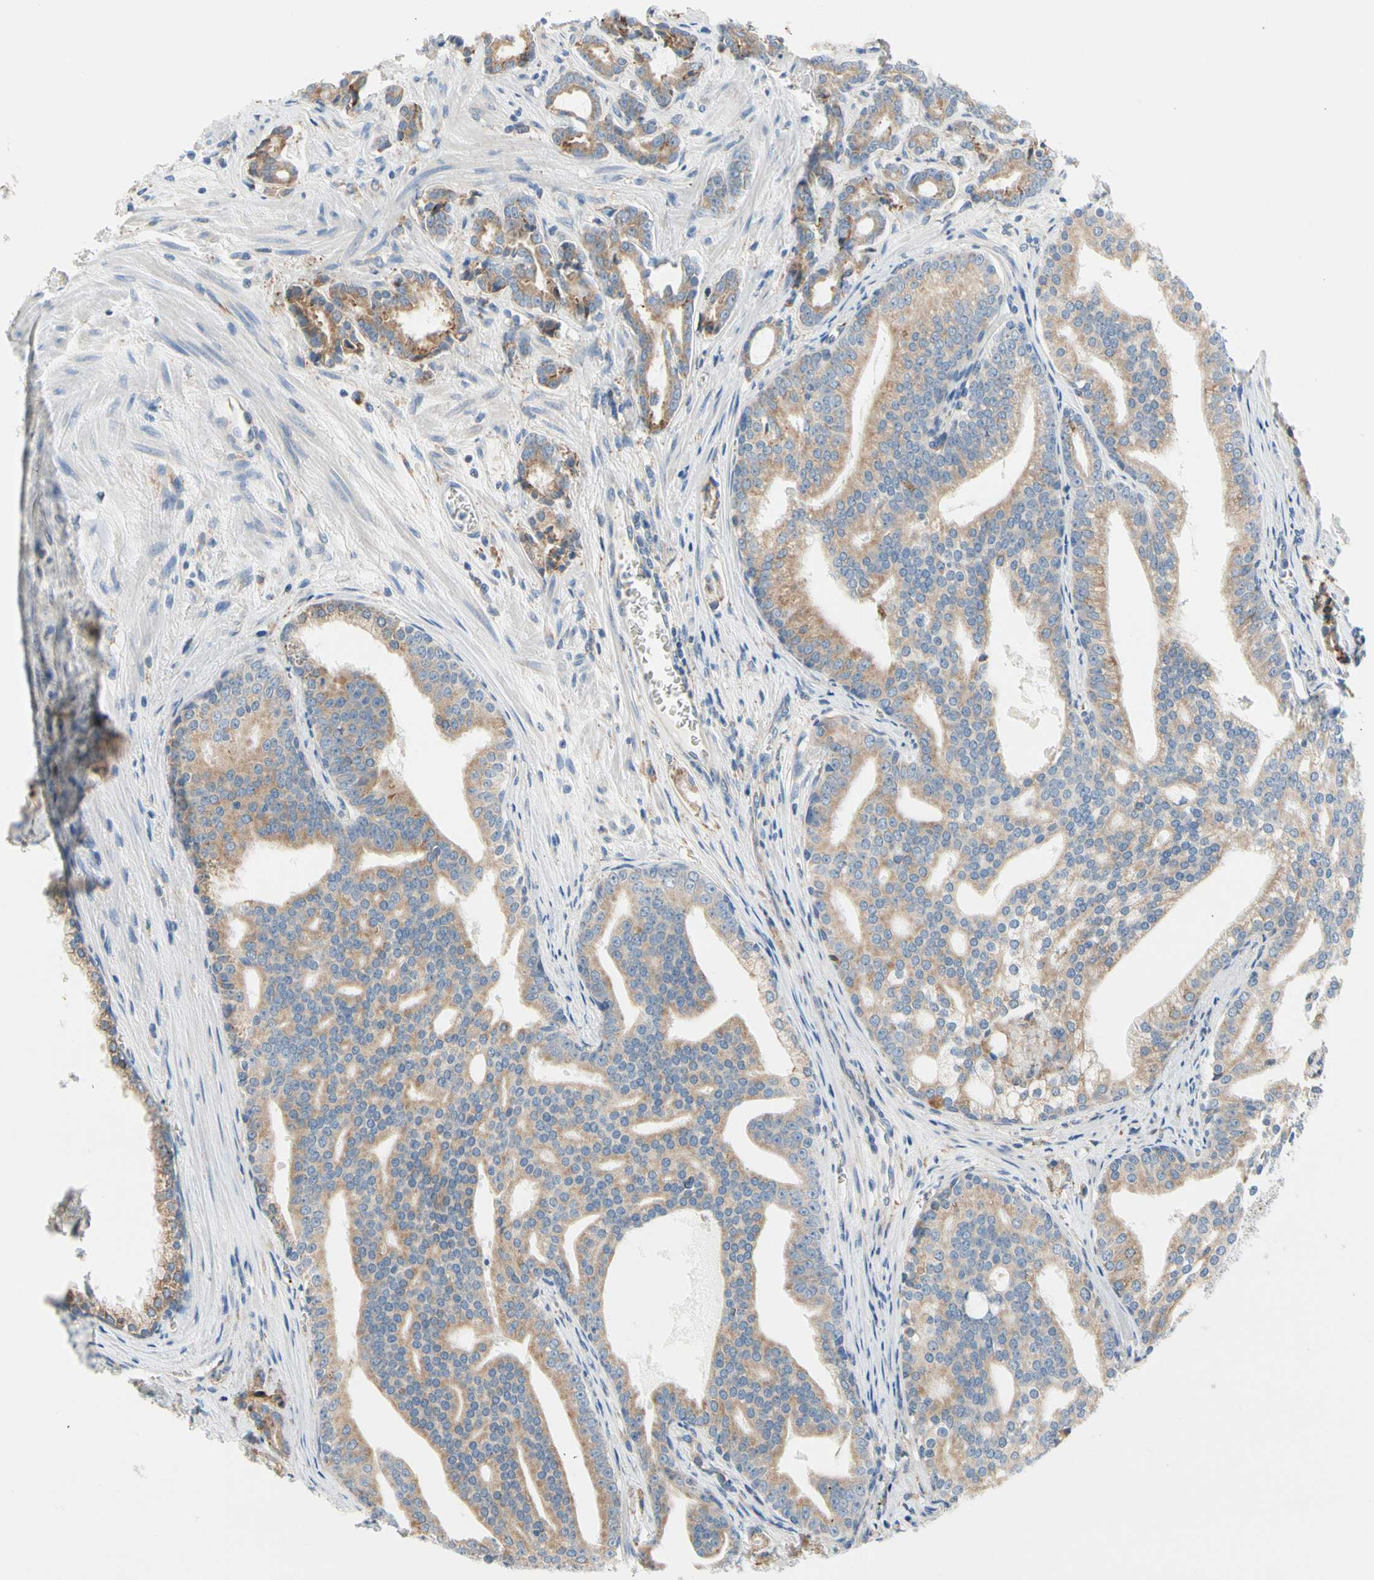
{"staining": {"intensity": "weak", "quantity": ">75%", "location": "cytoplasmic/membranous"}, "tissue": "prostate cancer", "cell_type": "Tumor cells", "image_type": "cancer", "snomed": [{"axis": "morphology", "description": "Adenocarcinoma, Low grade"}, {"axis": "topography", "description": "Prostate"}], "caption": "Immunohistochemical staining of human prostate low-grade adenocarcinoma shows weak cytoplasmic/membranous protein staining in about >75% of tumor cells.", "gene": "STXBP1", "patient": {"sex": "male", "age": 58}}